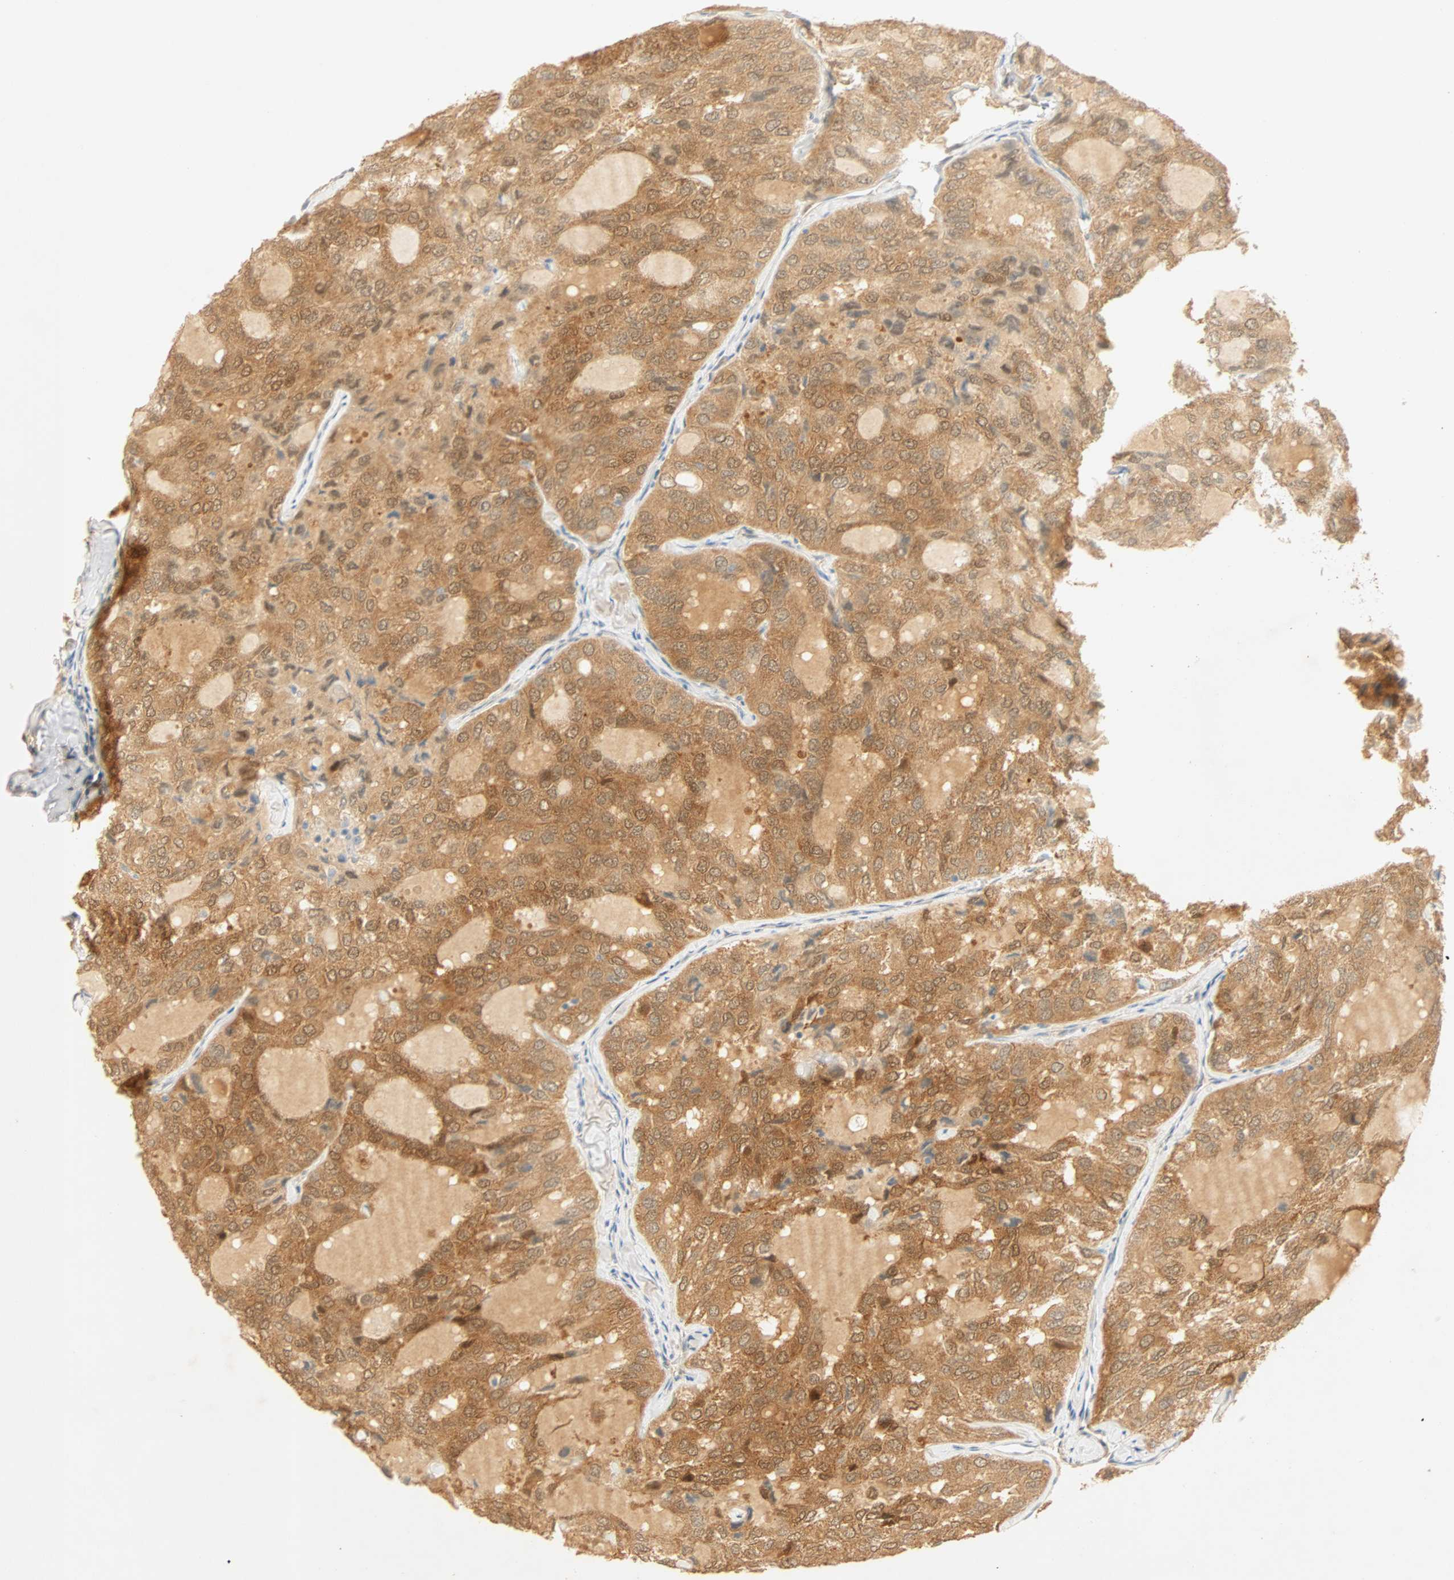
{"staining": {"intensity": "strong", "quantity": ">75%", "location": "cytoplasmic/membranous"}, "tissue": "thyroid cancer", "cell_type": "Tumor cells", "image_type": "cancer", "snomed": [{"axis": "morphology", "description": "Follicular adenoma carcinoma, NOS"}, {"axis": "topography", "description": "Thyroid gland"}], "caption": "IHC histopathology image of neoplastic tissue: thyroid cancer stained using IHC displays high levels of strong protein expression localized specifically in the cytoplasmic/membranous of tumor cells, appearing as a cytoplasmic/membranous brown color.", "gene": "SELENBP1", "patient": {"sex": "male", "age": 75}}